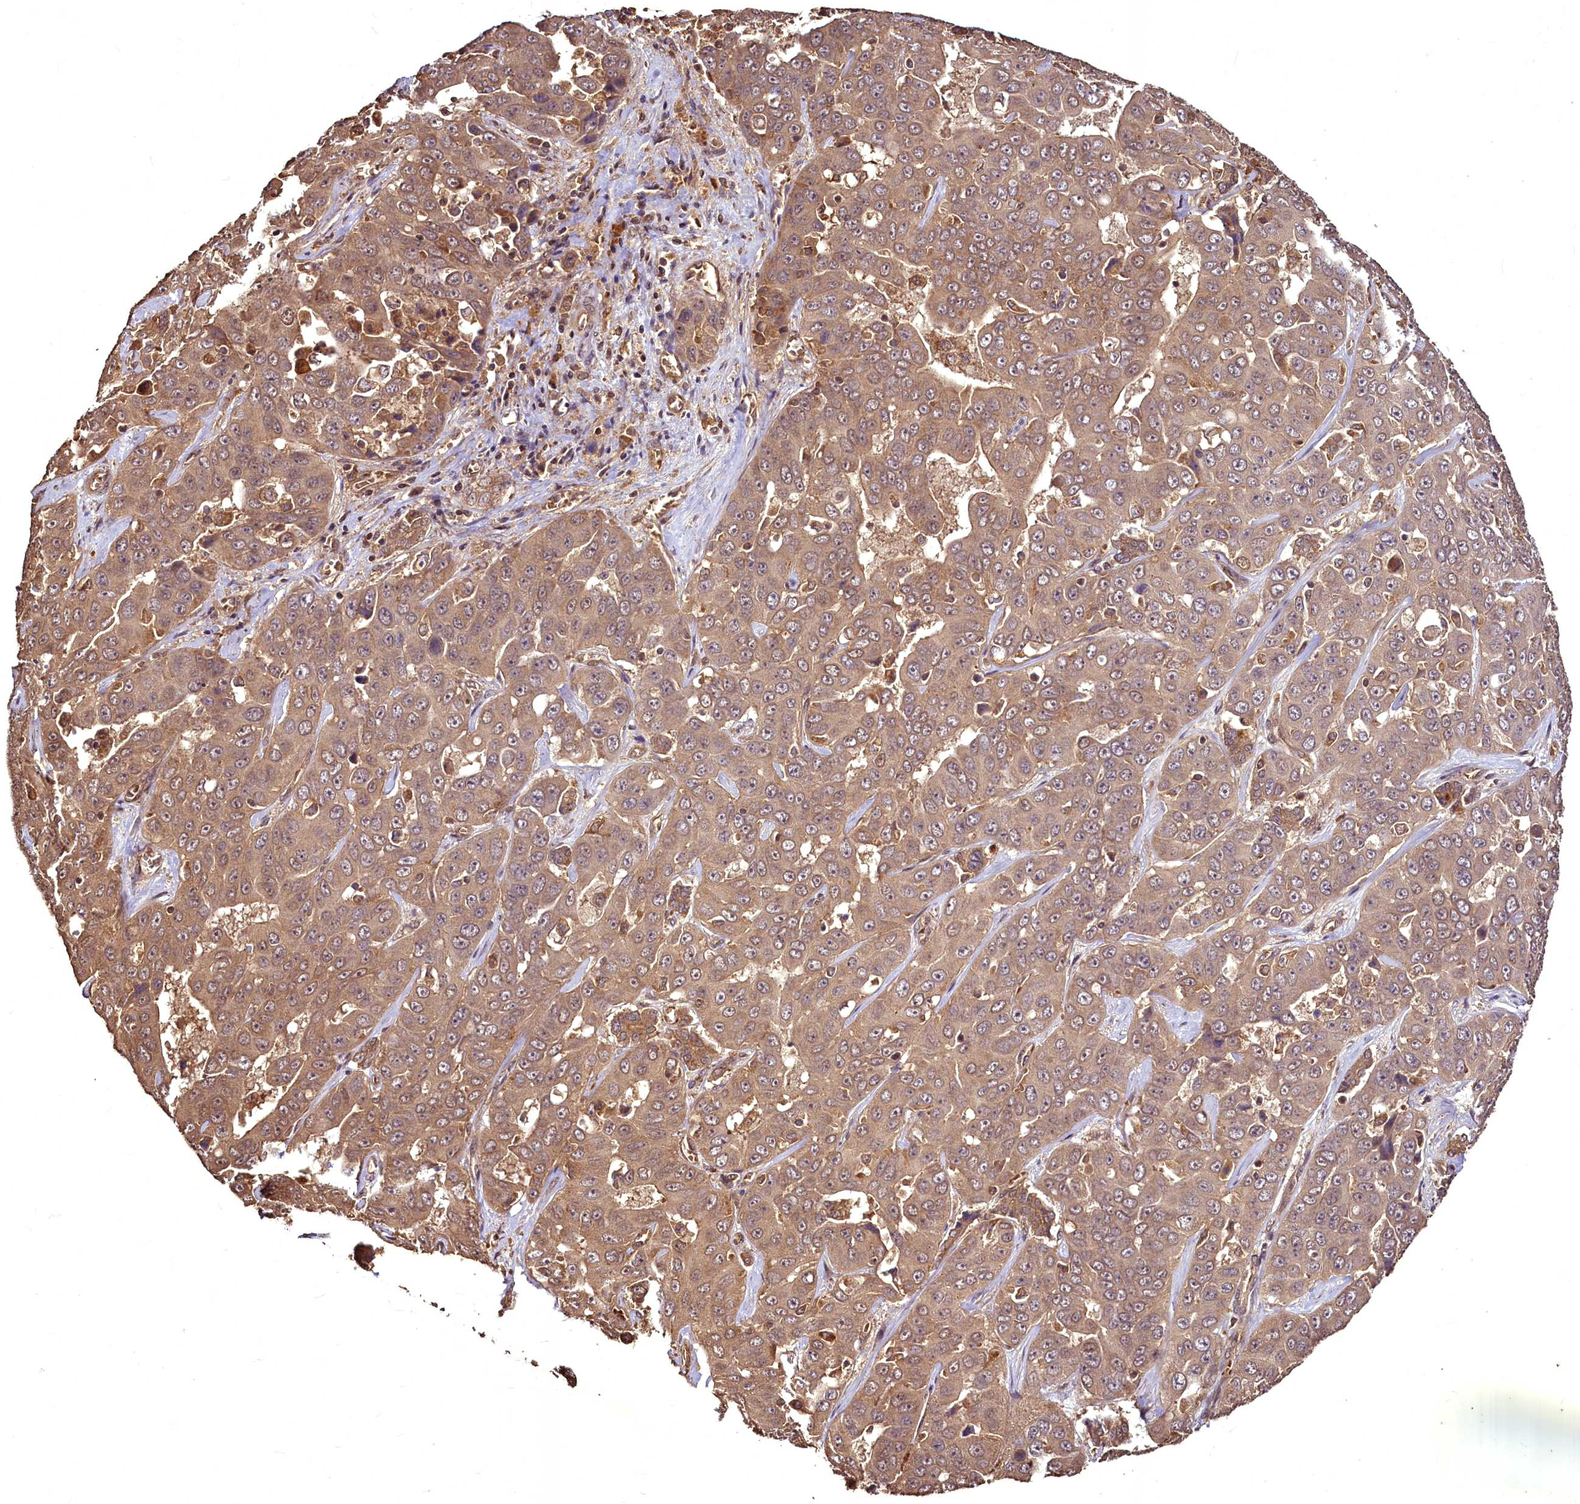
{"staining": {"intensity": "moderate", "quantity": ">75%", "location": "cytoplasmic/membranous"}, "tissue": "liver cancer", "cell_type": "Tumor cells", "image_type": "cancer", "snomed": [{"axis": "morphology", "description": "Cholangiocarcinoma"}, {"axis": "topography", "description": "Liver"}], "caption": "The immunohistochemical stain highlights moderate cytoplasmic/membranous expression in tumor cells of liver cholangiocarcinoma tissue. (DAB = brown stain, brightfield microscopy at high magnification).", "gene": "VPS51", "patient": {"sex": "female", "age": 52}}